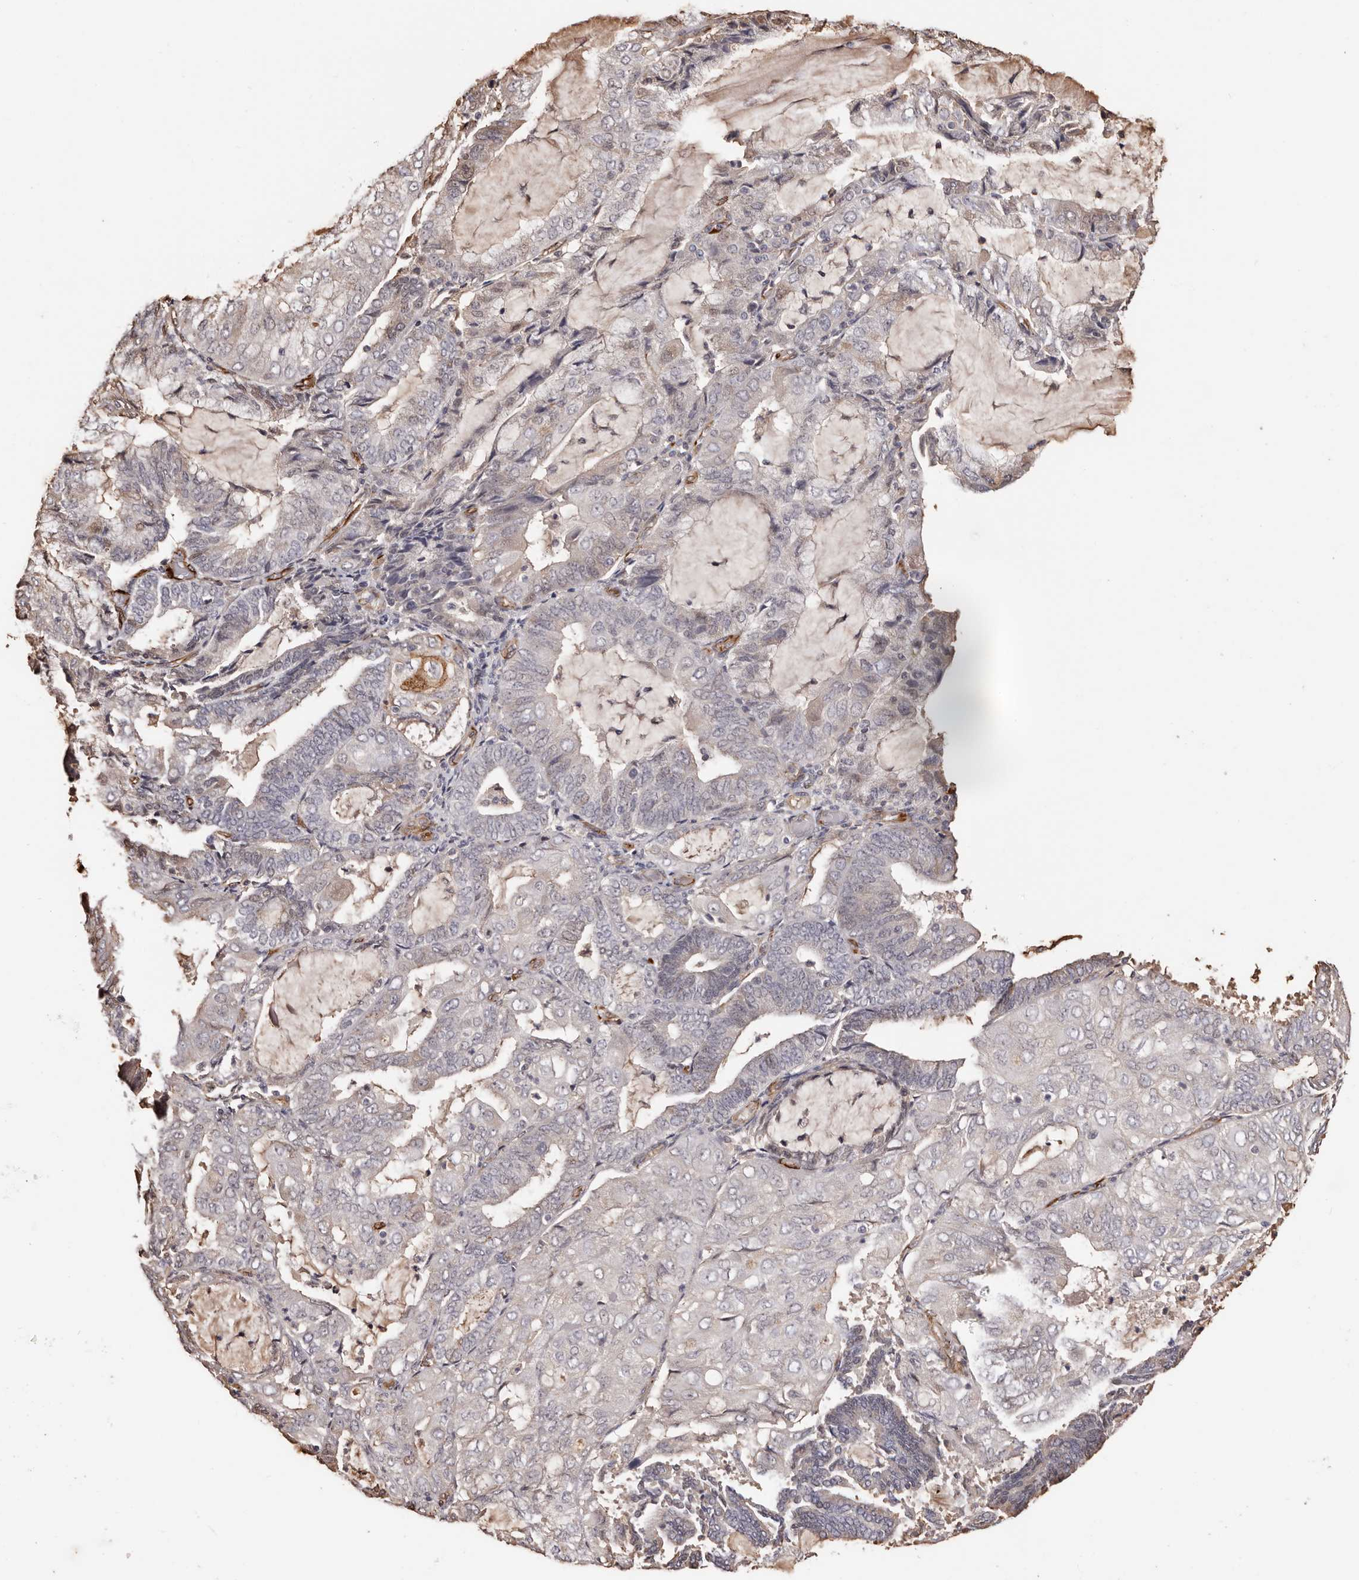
{"staining": {"intensity": "moderate", "quantity": "25%-75%", "location": "cytoplasmic/membranous"}, "tissue": "endometrial cancer", "cell_type": "Tumor cells", "image_type": "cancer", "snomed": [{"axis": "morphology", "description": "Adenocarcinoma, NOS"}, {"axis": "topography", "description": "Endometrium"}], "caption": "About 25%-75% of tumor cells in human endometrial cancer (adenocarcinoma) demonstrate moderate cytoplasmic/membranous protein expression as visualized by brown immunohistochemical staining.", "gene": "ZNF557", "patient": {"sex": "female", "age": 81}}